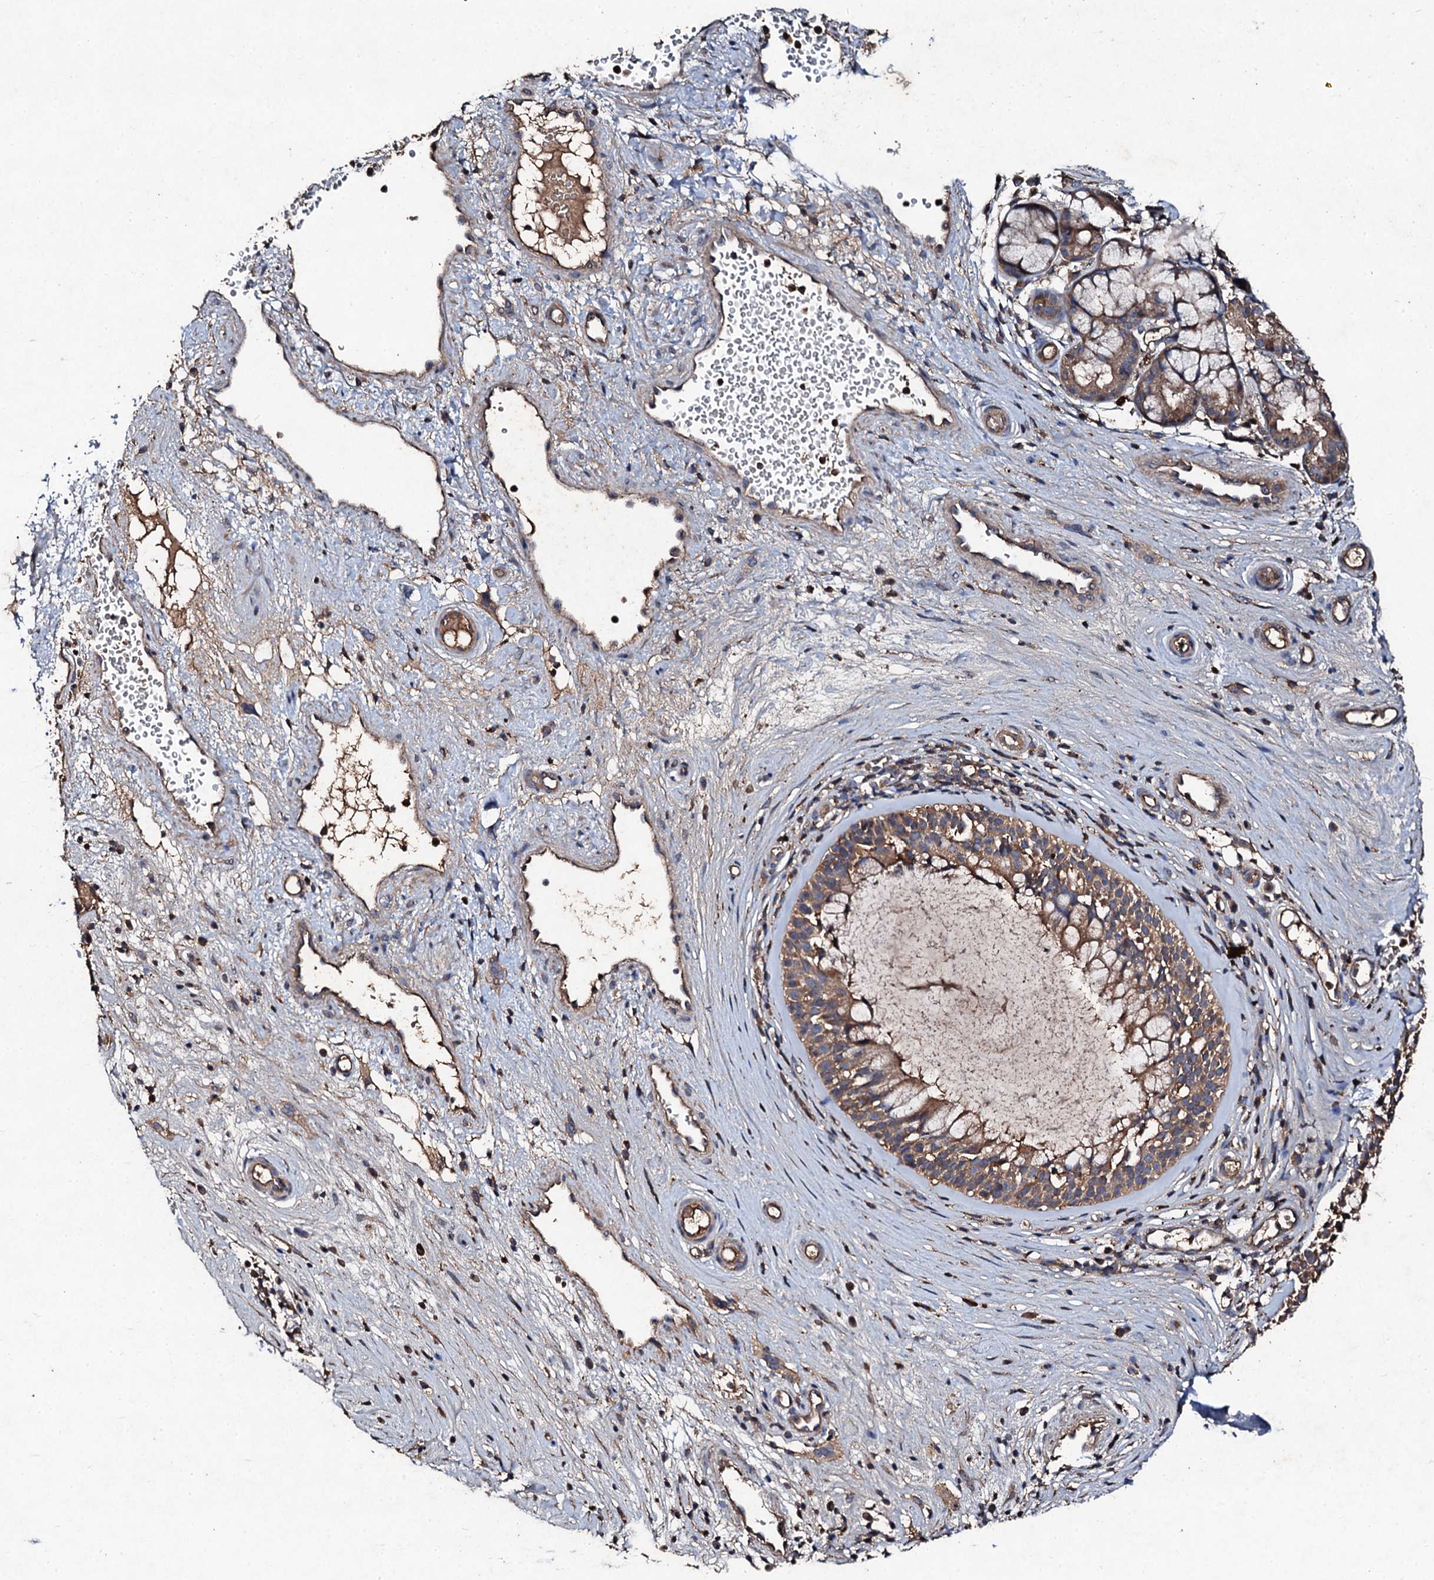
{"staining": {"intensity": "moderate", "quantity": ">75%", "location": "cytoplasmic/membranous"}, "tissue": "nasopharynx", "cell_type": "Respiratory epithelial cells", "image_type": "normal", "snomed": [{"axis": "morphology", "description": "Normal tissue, NOS"}, {"axis": "topography", "description": "Nasopharynx"}], "caption": "Immunohistochemical staining of normal human nasopharynx shows medium levels of moderate cytoplasmic/membranous expression in approximately >75% of respiratory epithelial cells.", "gene": "KERA", "patient": {"sex": "male", "age": 32}}